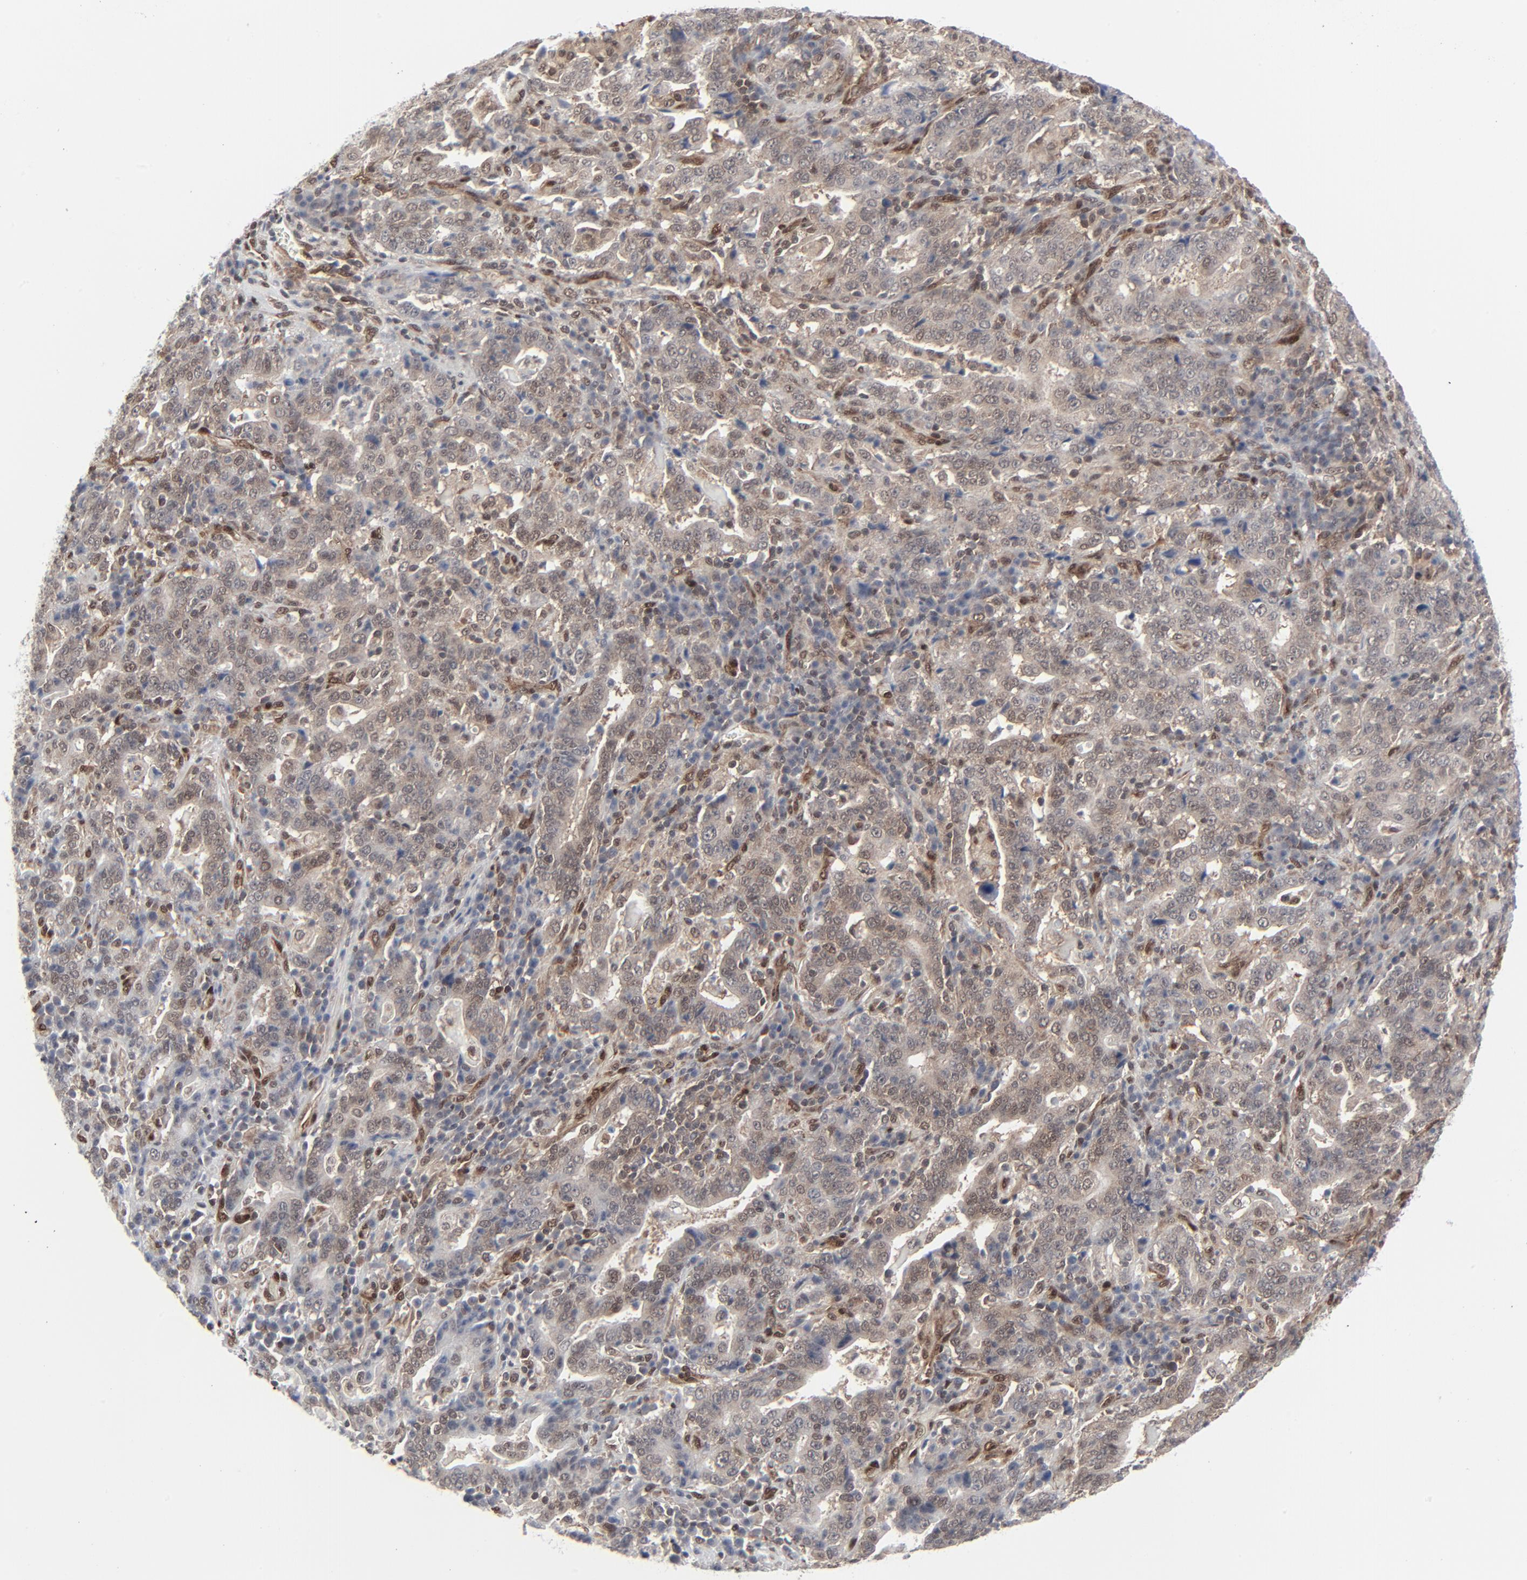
{"staining": {"intensity": "weak", "quantity": "25%-75%", "location": "cytoplasmic/membranous,nuclear"}, "tissue": "stomach cancer", "cell_type": "Tumor cells", "image_type": "cancer", "snomed": [{"axis": "morphology", "description": "Normal tissue, NOS"}, {"axis": "morphology", "description": "Adenocarcinoma, NOS"}, {"axis": "topography", "description": "Stomach, upper"}, {"axis": "topography", "description": "Stomach"}], "caption": "Tumor cells exhibit low levels of weak cytoplasmic/membranous and nuclear positivity in approximately 25%-75% of cells in stomach cancer. The staining is performed using DAB (3,3'-diaminobenzidine) brown chromogen to label protein expression. The nuclei are counter-stained blue using hematoxylin.", "gene": "AKT1", "patient": {"sex": "male", "age": 59}}